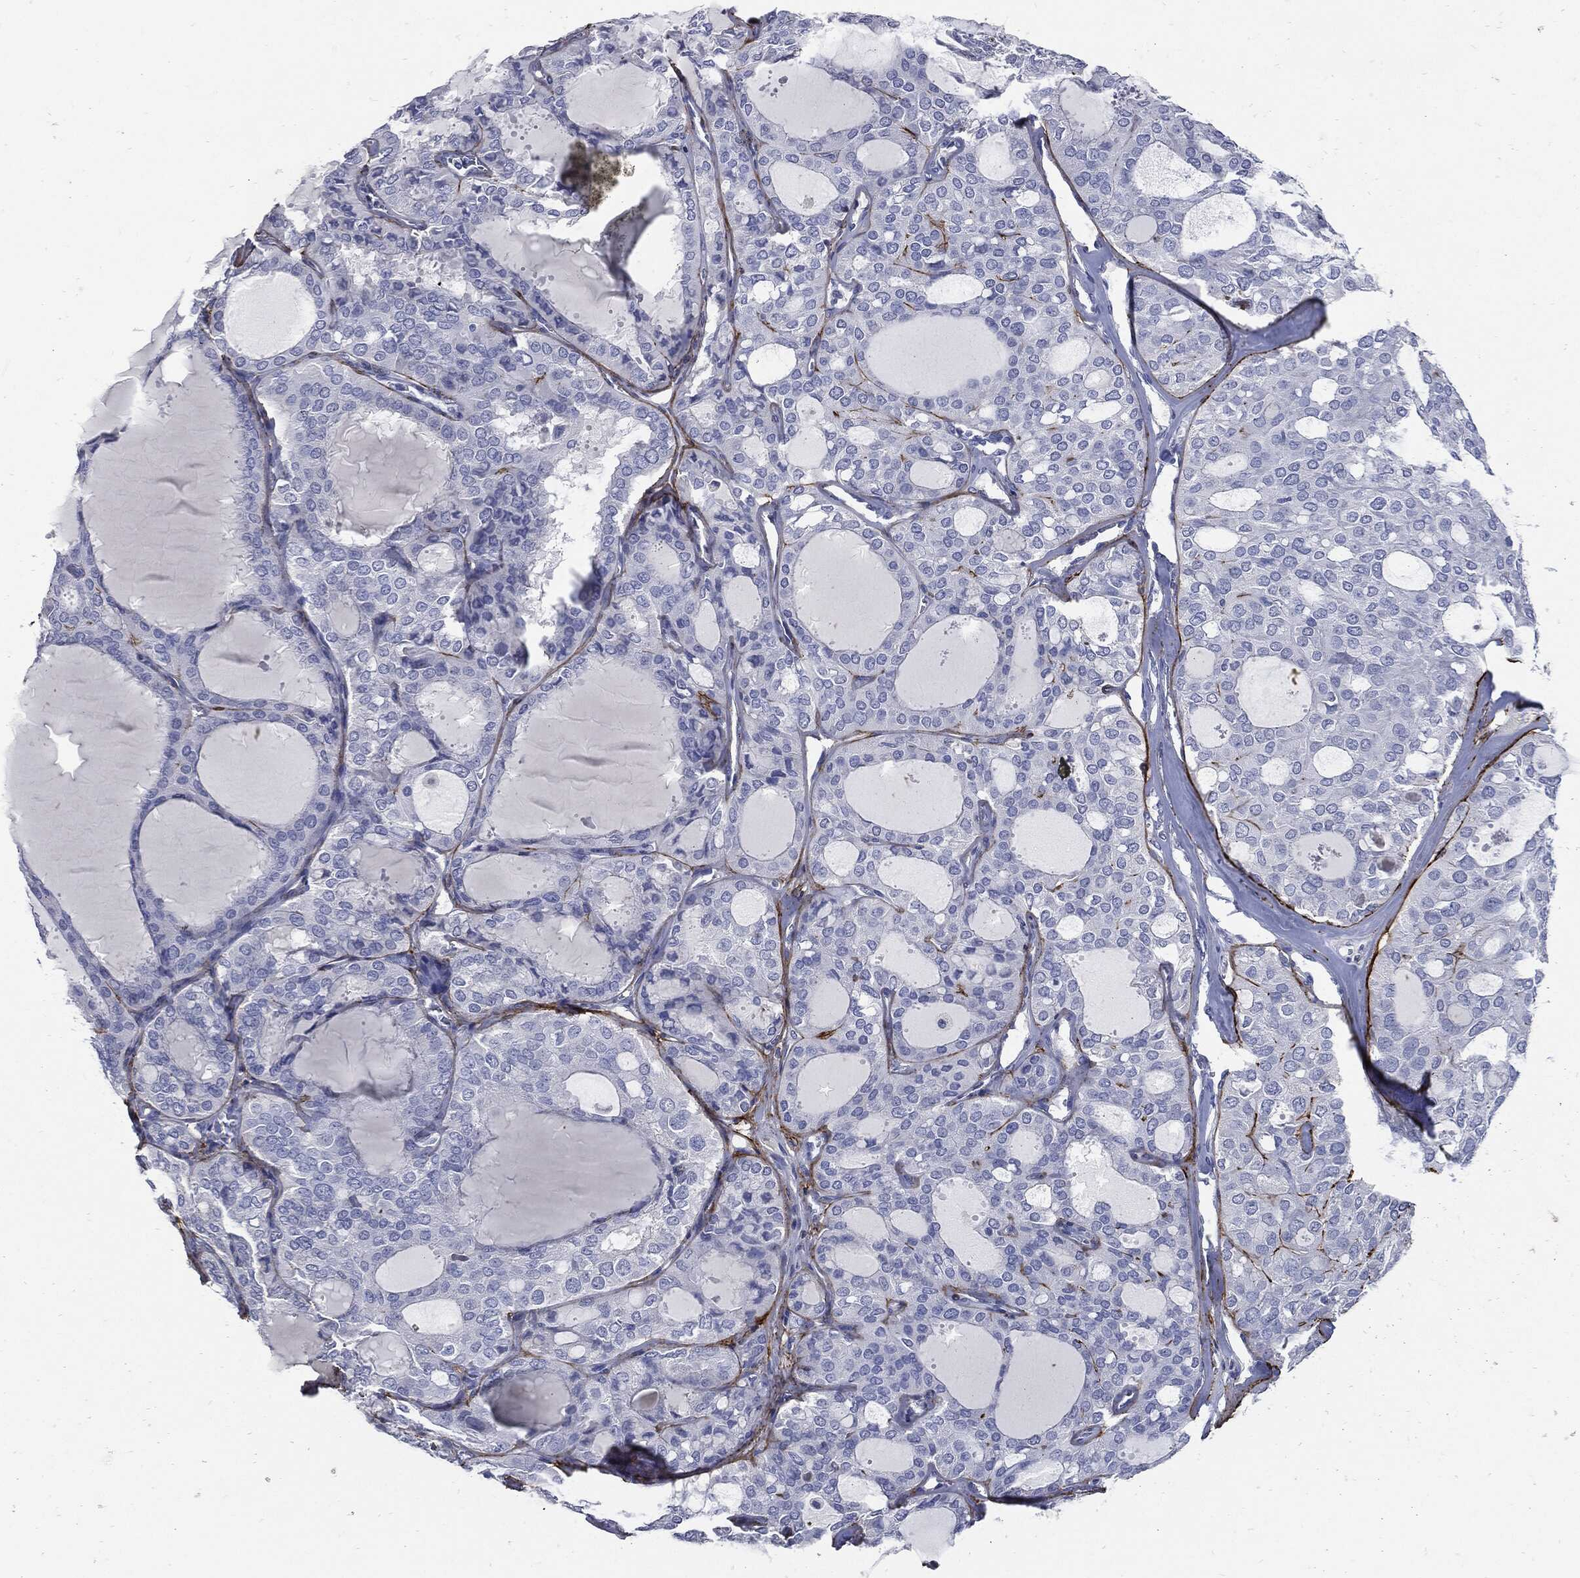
{"staining": {"intensity": "negative", "quantity": "none", "location": "none"}, "tissue": "thyroid cancer", "cell_type": "Tumor cells", "image_type": "cancer", "snomed": [{"axis": "morphology", "description": "Follicular adenoma carcinoma, NOS"}, {"axis": "topography", "description": "Thyroid gland"}], "caption": "Tumor cells are negative for brown protein staining in thyroid cancer (follicular adenoma carcinoma).", "gene": "FBN1", "patient": {"sex": "male", "age": 75}}